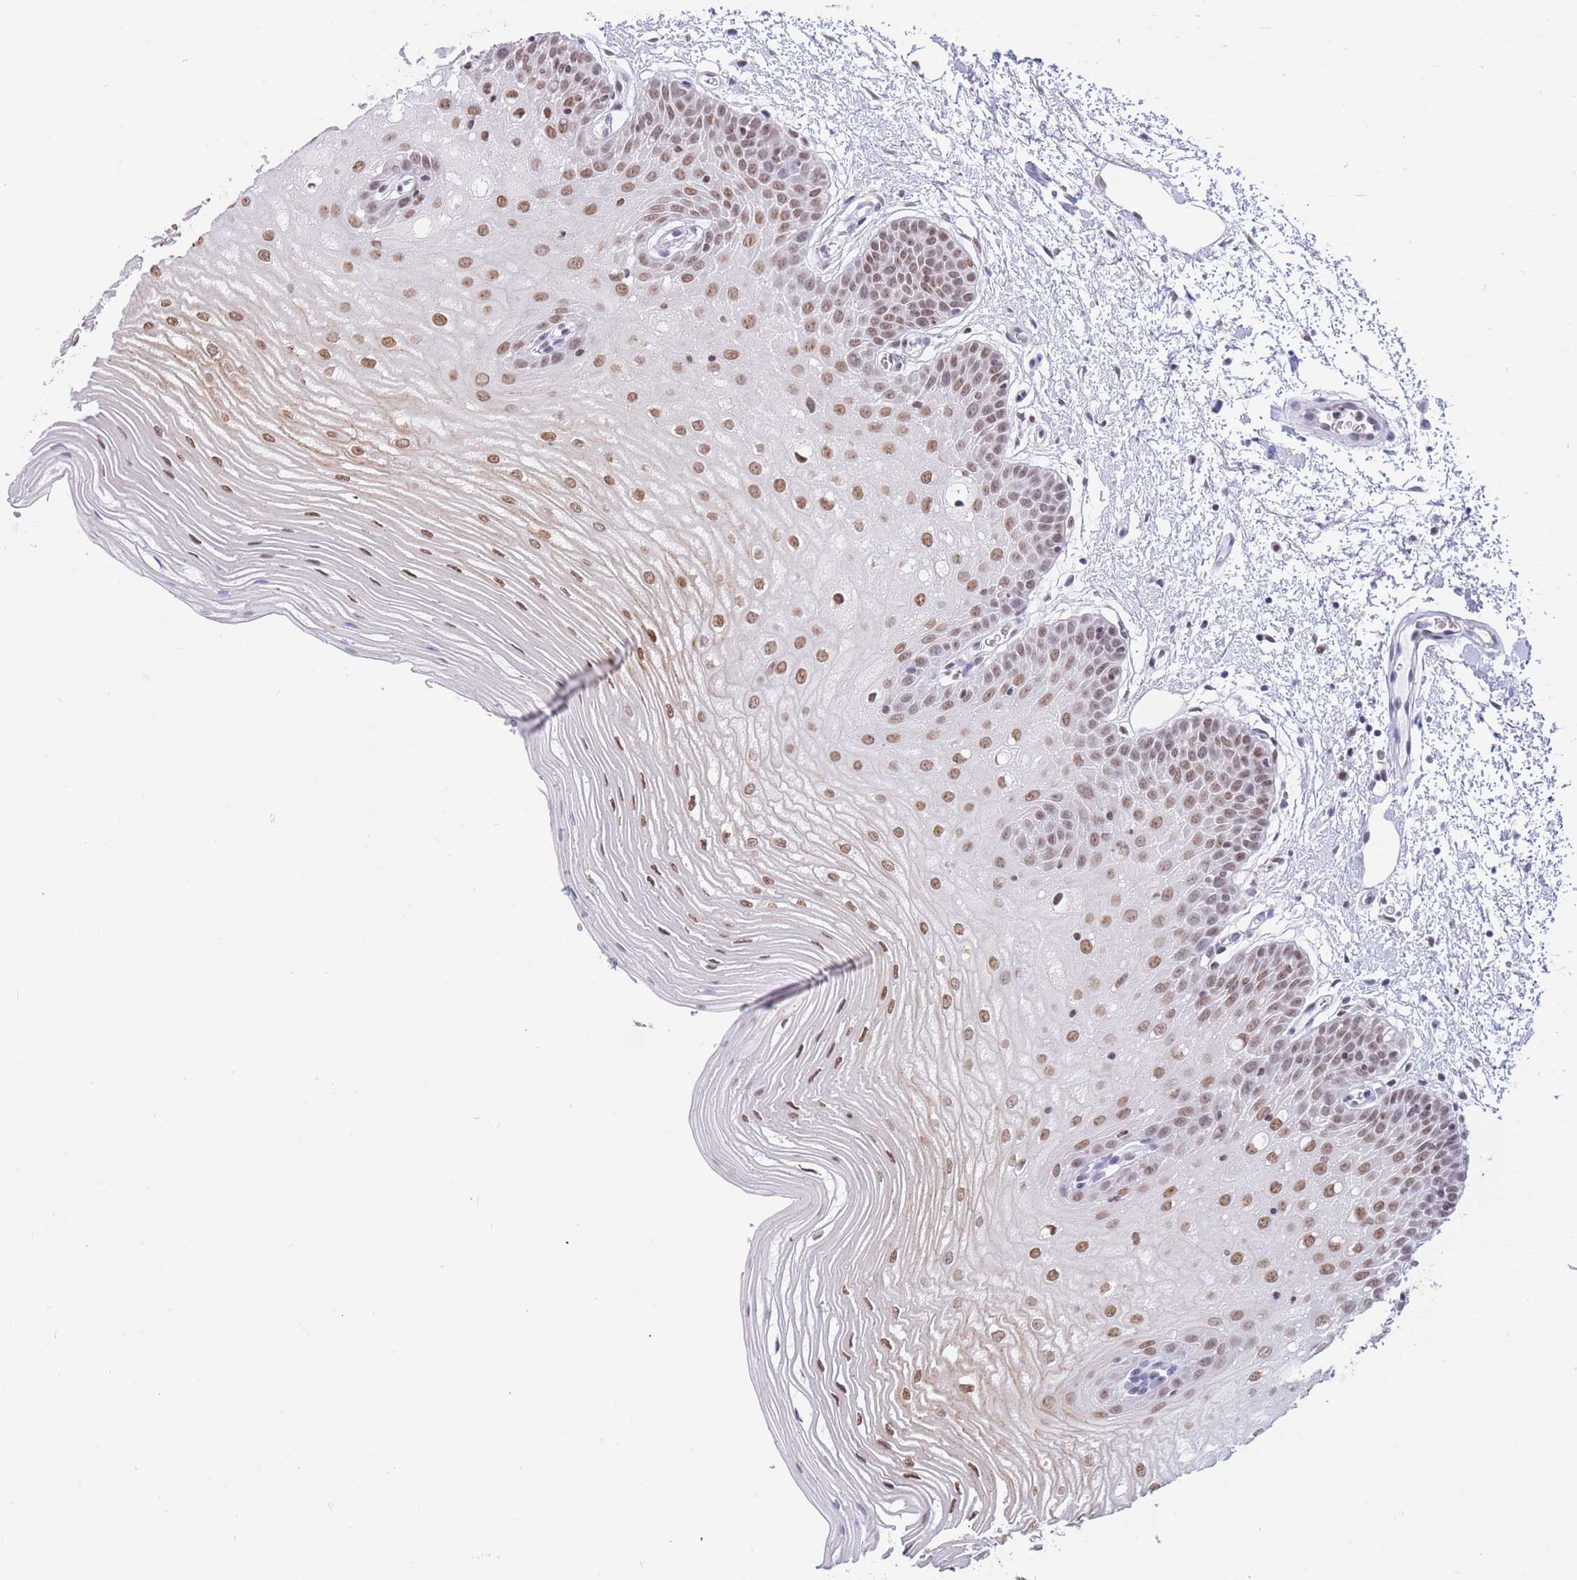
{"staining": {"intensity": "moderate", "quantity": "25%-75%", "location": "nuclear"}, "tissue": "oral mucosa", "cell_type": "Squamous epithelial cells", "image_type": "normal", "snomed": [{"axis": "morphology", "description": "Normal tissue, NOS"}, {"axis": "topography", "description": "Oral tissue"}, {"axis": "topography", "description": "Tounge, NOS"}], "caption": "A micrograph showing moderate nuclear positivity in approximately 25%-75% of squamous epithelial cells in benign oral mucosa, as visualized by brown immunohistochemical staining.", "gene": "HMGN1", "patient": {"sex": "female", "age": 73}}